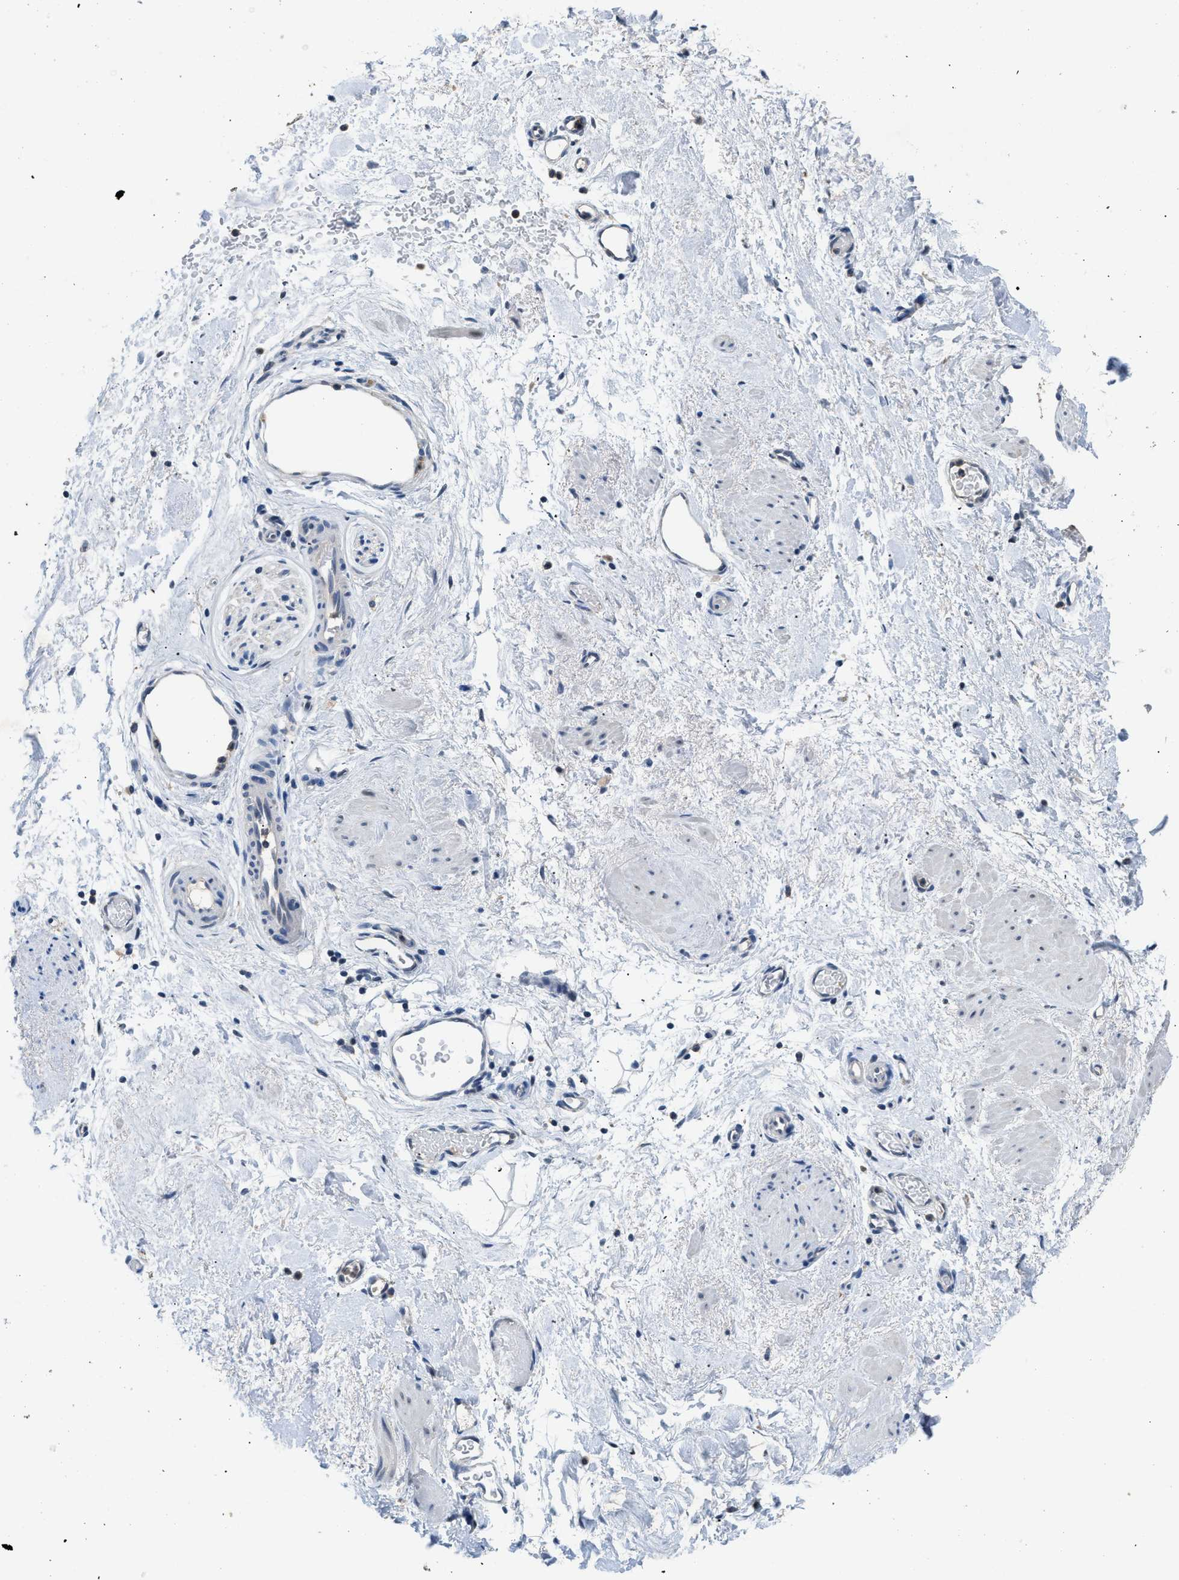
{"staining": {"intensity": "negative", "quantity": "none", "location": "none"}, "tissue": "adipose tissue", "cell_type": "Adipocytes", "image_type": "normal", "snomed": [{"axis": "morphology", "description": "Normal tissue, NOS"}, {"axis": "topography", "description": "Soft tissue"}], "caption": "This is an immunohistochemistry (IHC) micrograph of unremarkable human adipose tissue. There is no expression in adipocytes.", "gene": "TOMM34", "patient": {"sex": "male", "age": 72}}